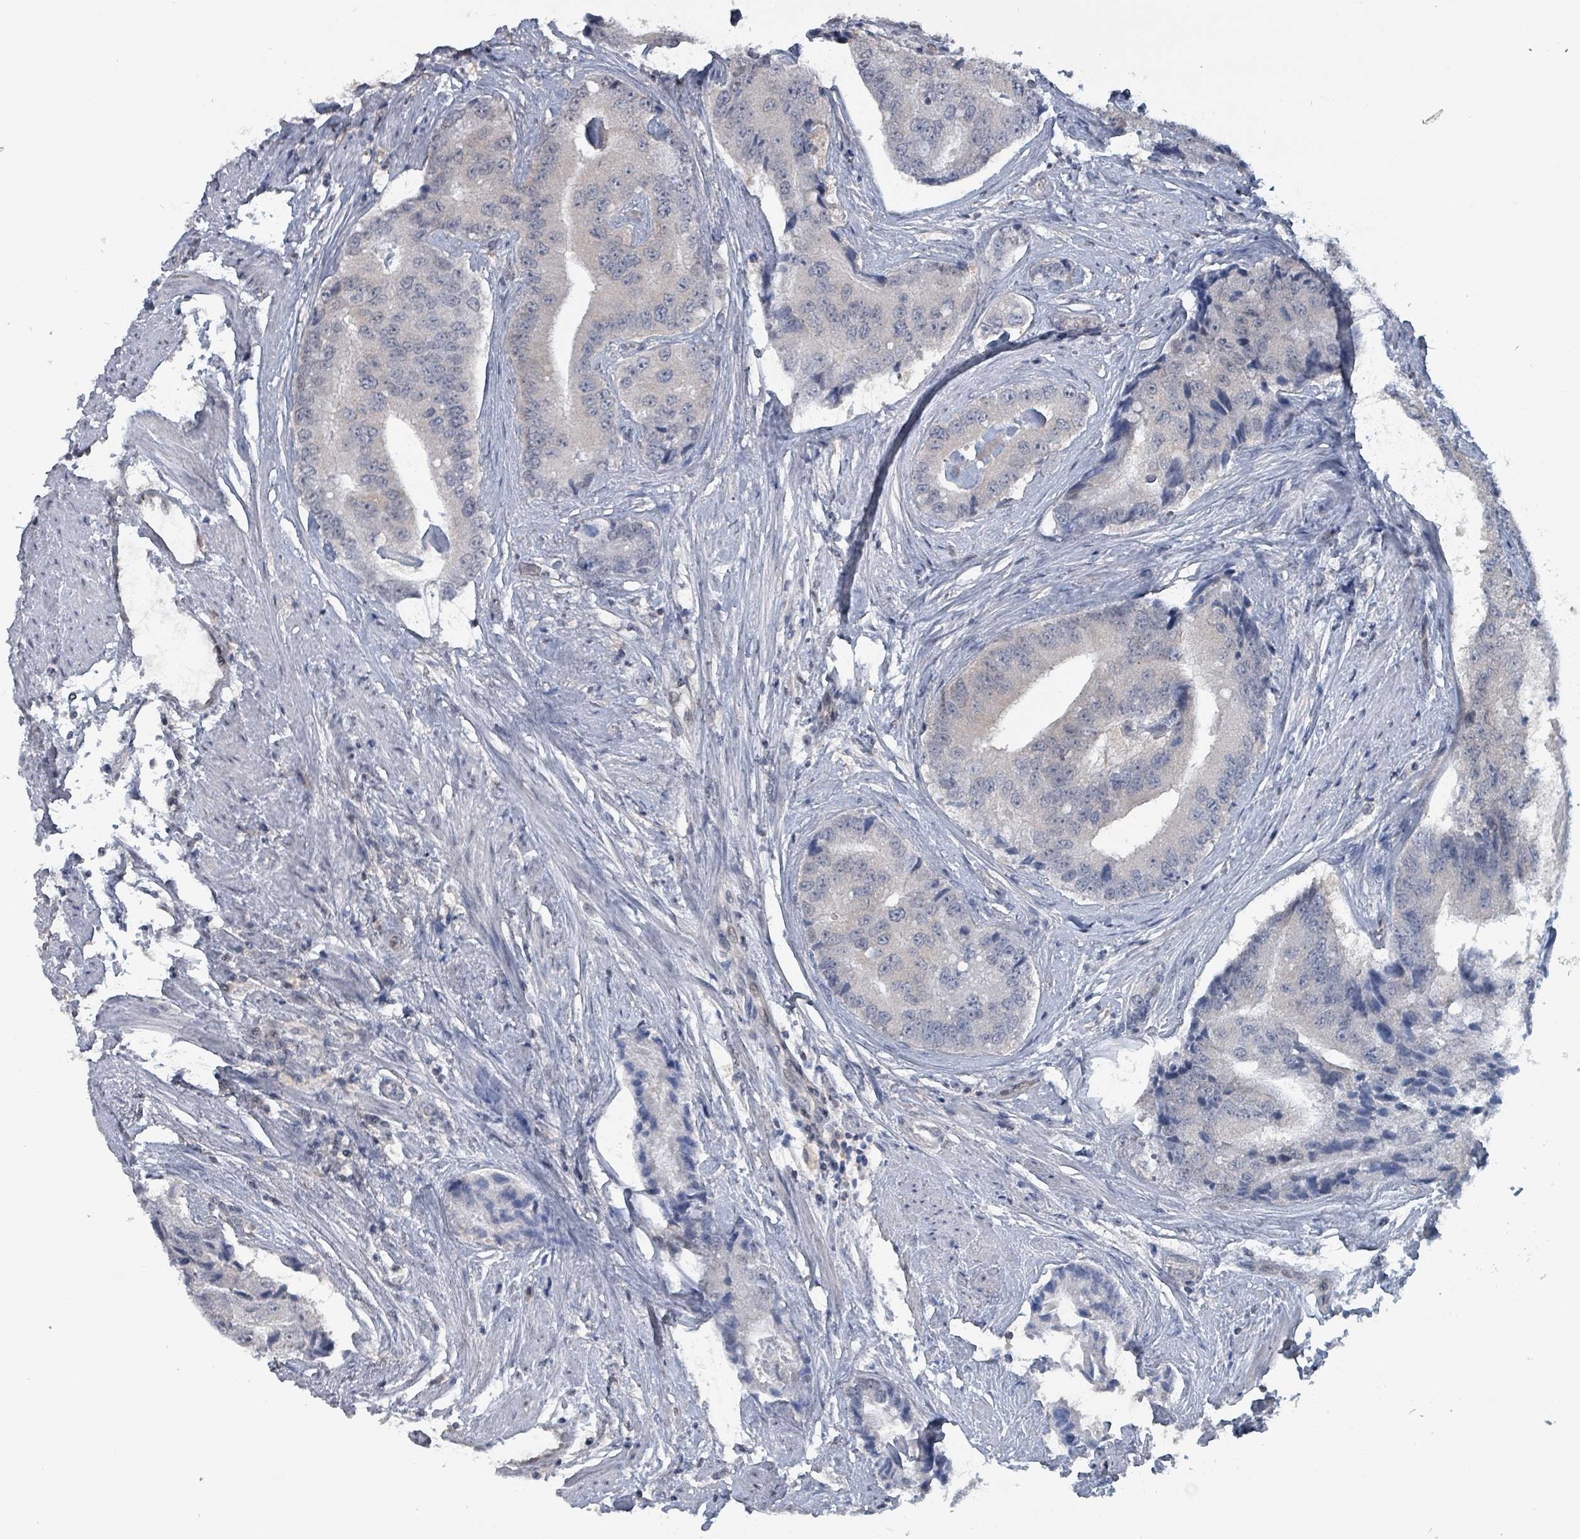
{"staining": {"intensity": "negative", "quantity": "none", "location": "none"}, "tissue": "prostate cancer", "cell_type": "Tumor cells", "image_type": "cancer", "snomed": [{"axis": "morphology", "description": "Adenocarcinoma, High grade"}, {"axis": "topography", "description": "Prostate"}], "caption": "There is no significant staining in tumor cells of prostate cancer. Nuclei are stained in blue.", "gene": "BIVM", "patient": {"sex": "male", "age": 70}}